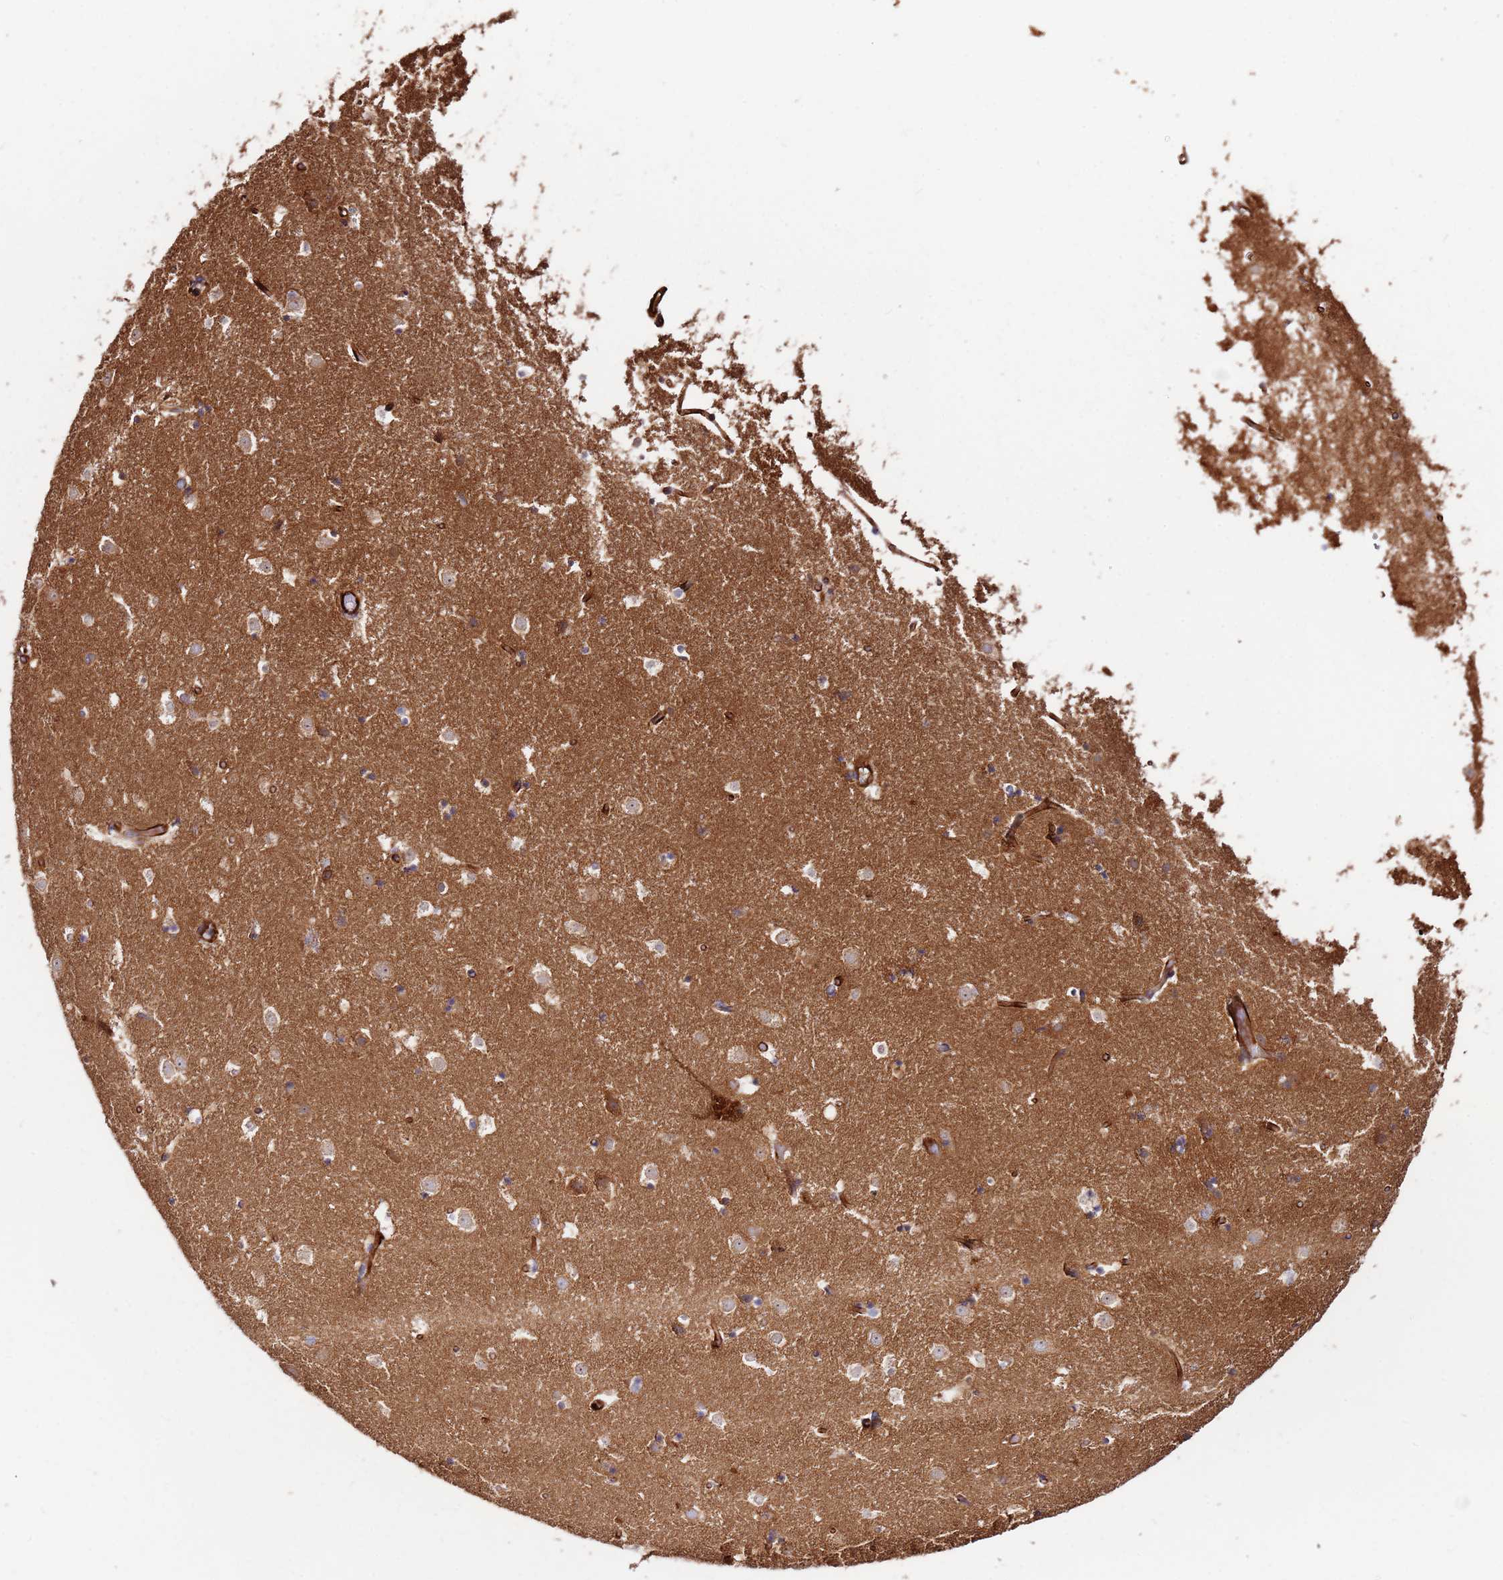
{"staining": {"intensity": "moderate", "quantity": ">75%", "location": "cytoplasmic/membranous"}, "tissue": "caudate", "cell_type": "Glial cells", "image_type": "normal", "snomed": [{"axis": "morphology", "description": "Normal tissue, NOS"}, {"axis": "topography", "description": "Lateral ventricle wall"}], "caption": "Immunohistochemical staining of normal caudate exhibits medium levels of moderate cytoplasmic/membranous staining in approximately >75% of glial cells. (brown staining indicates protein expression, while blue staining denotes nuclei).", "gene": "MRGPRE", "patient": {"sex": "female", "age": 52}}